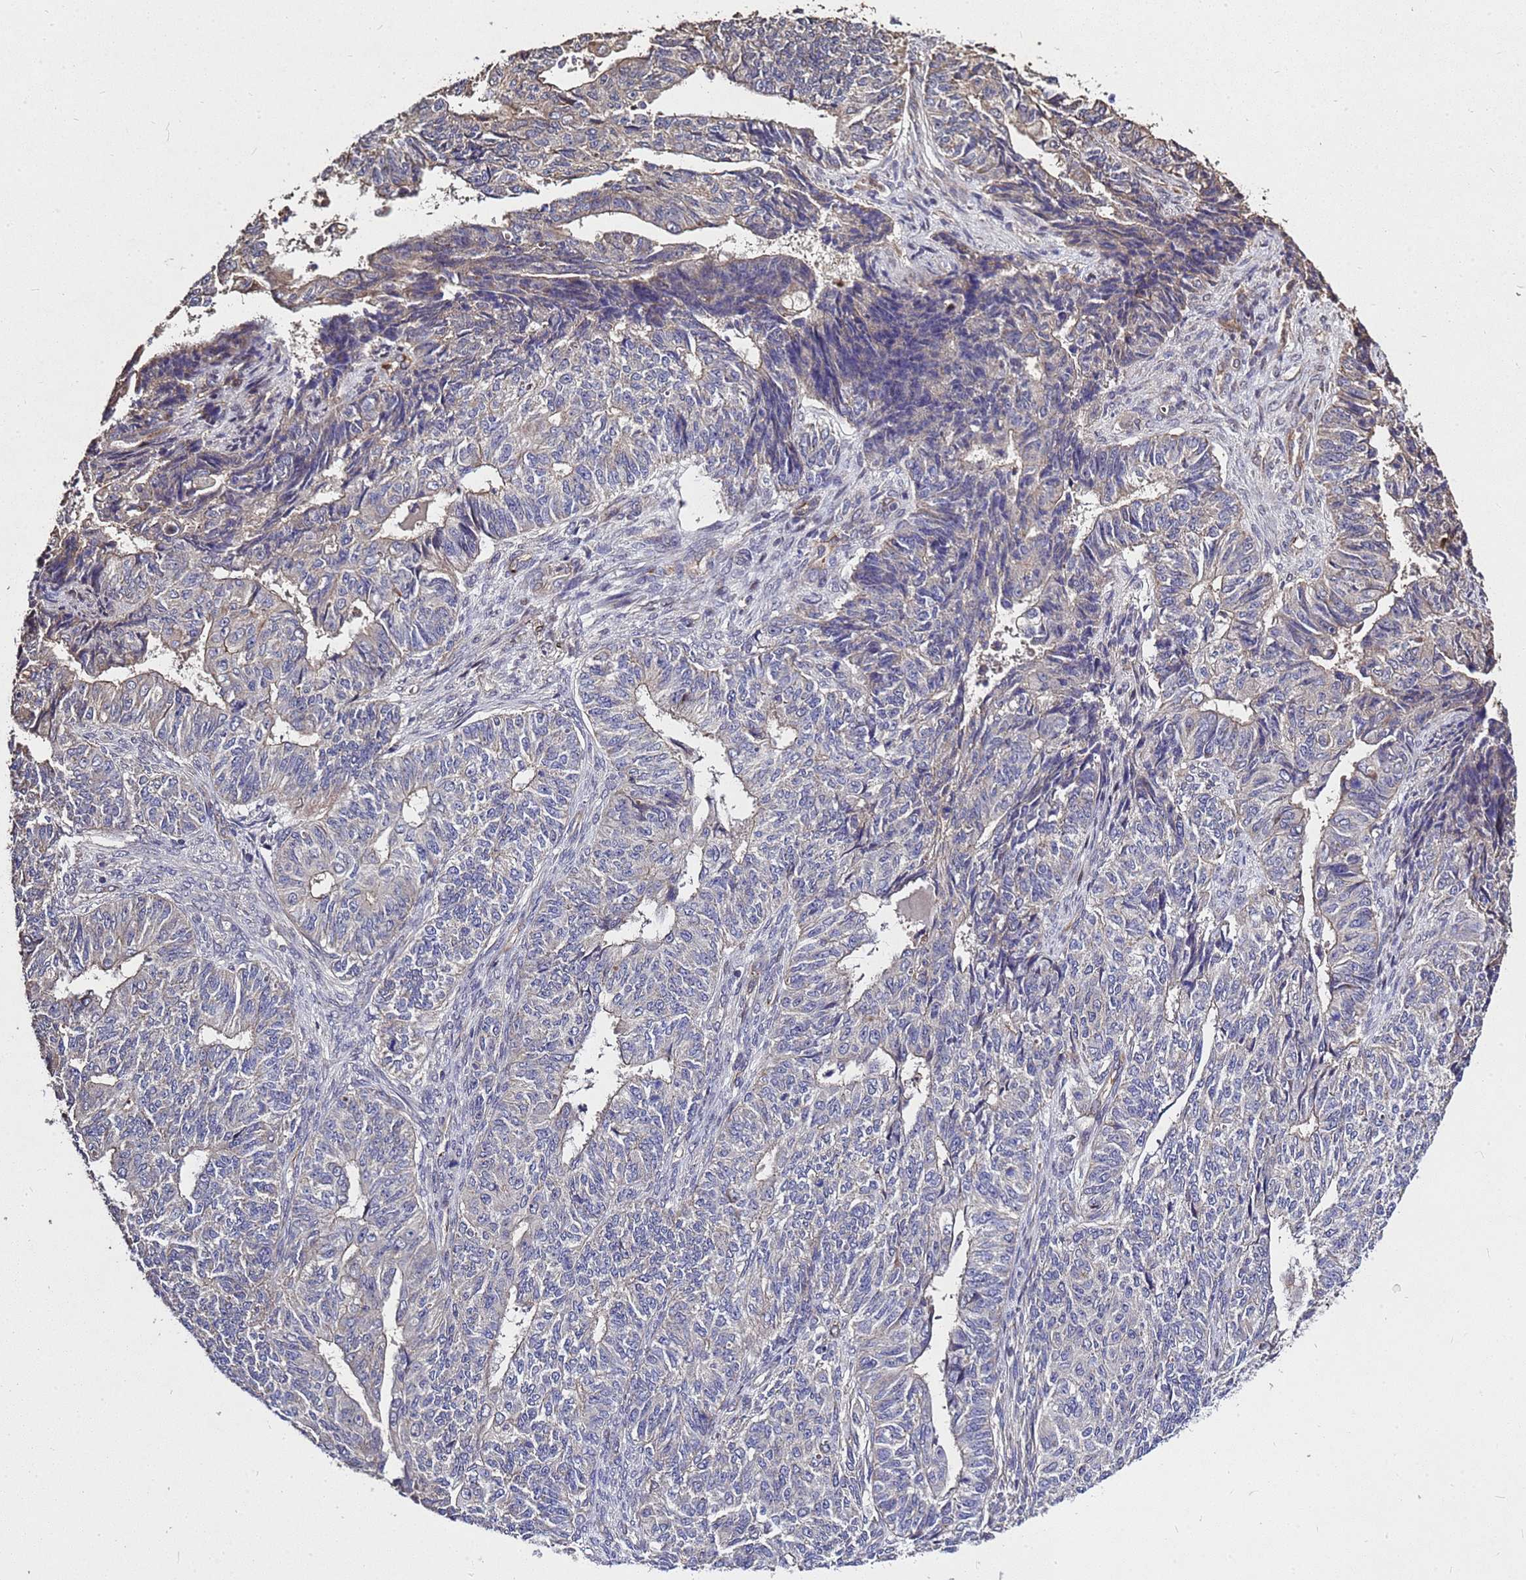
{"staining": {"intensity": "weak", "quantity": "<25%", "location": "cytoplasmic/membranous"}, "tissue": "endometrial cancer", "cell_type": "Tumor cells", "image_type": "cancer", "snomed": [{"axis": "morphology", "description": "Adenocarcinoma, NOS"}, {"axis": "topography", "description": "Endometrium"}], "caption": "This is an immunohistochemistry (IHC) image of adenocarcinoma (endometrial). There is no expression in tumor cells.", "gene": "RSPRY1", "patient": {"sex": "female", "age": 32}}